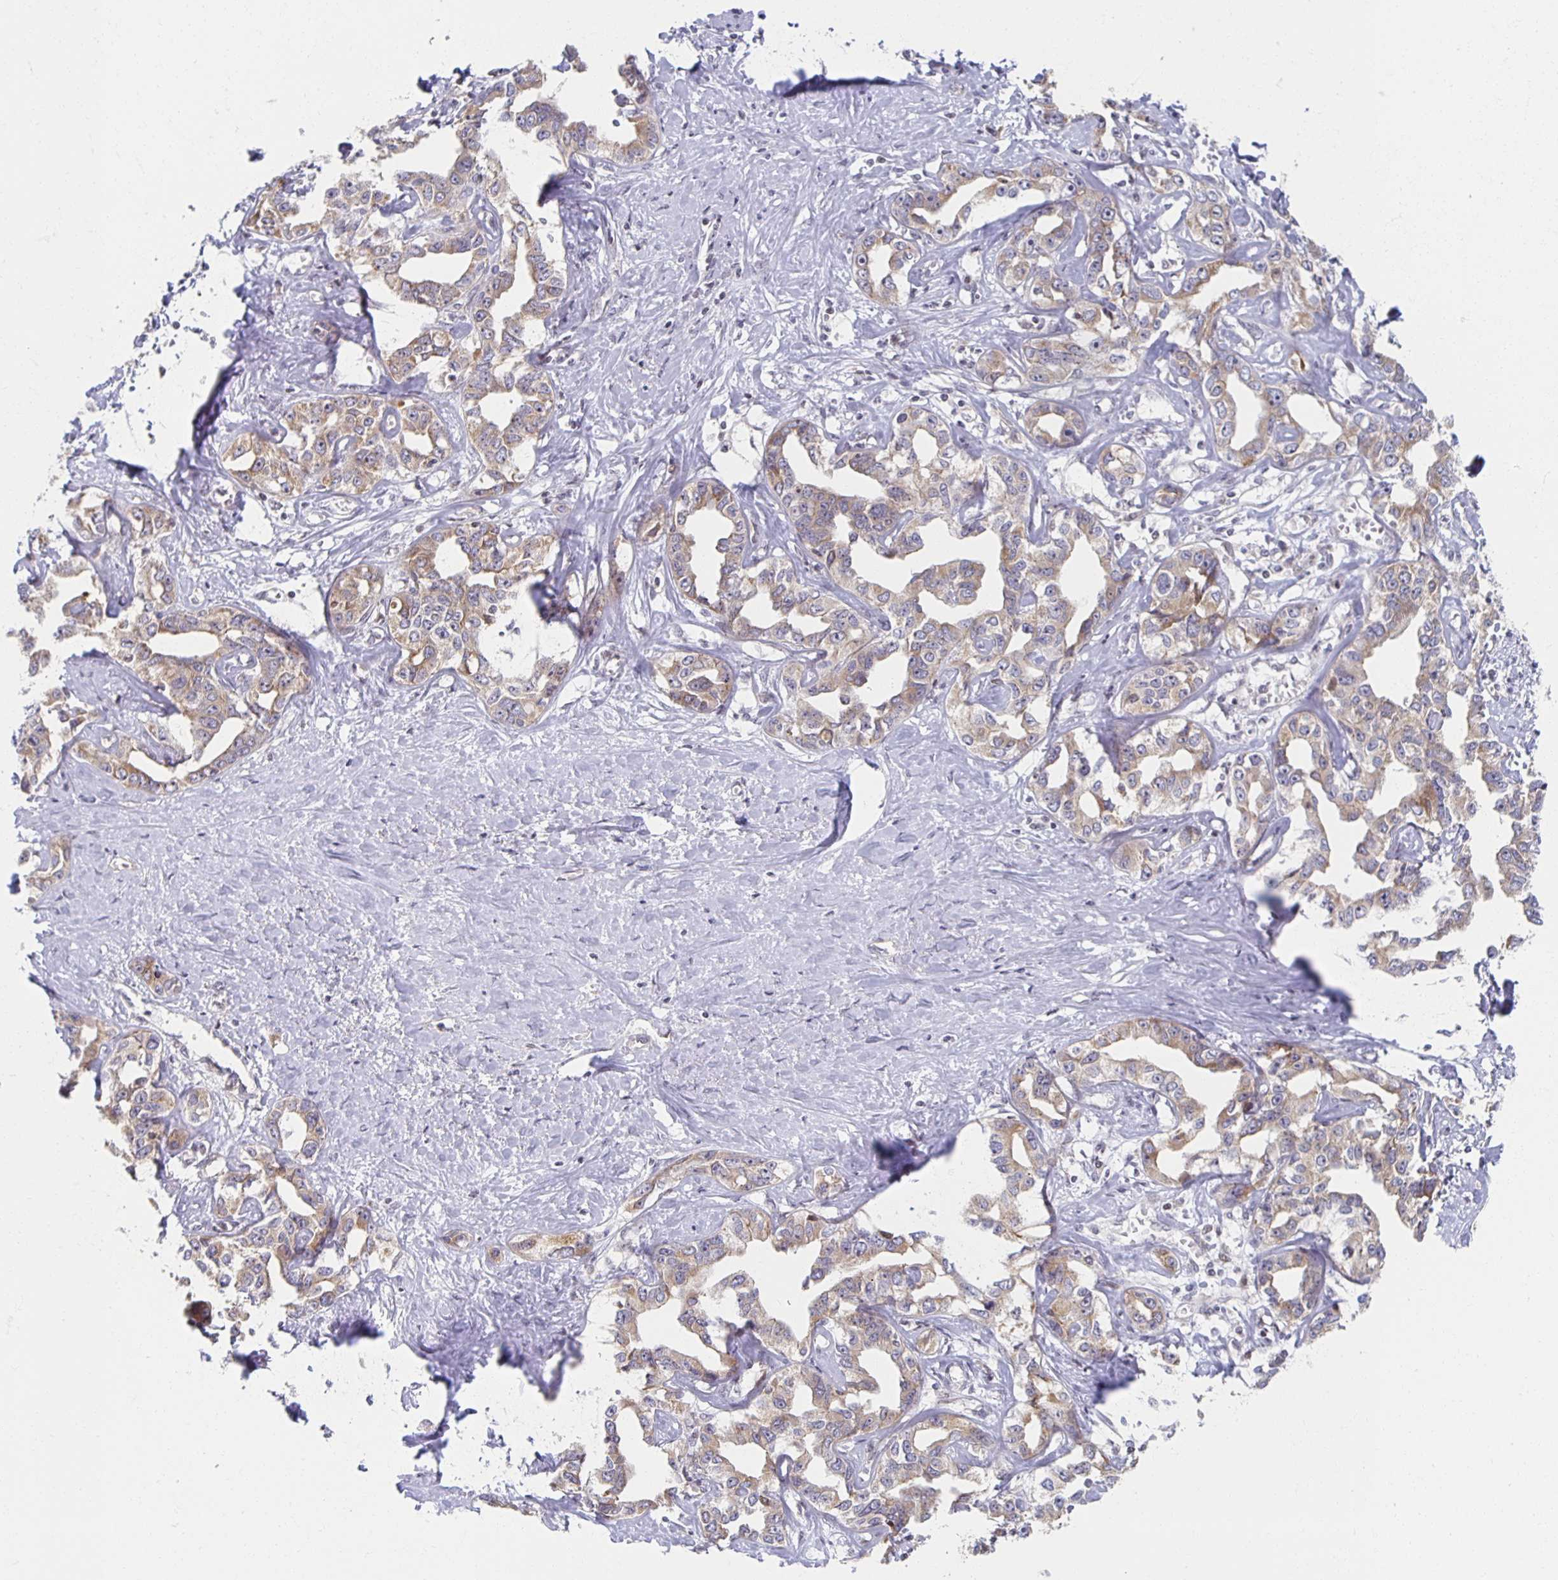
{"staining": {"intensity": "moderate", "quantity": ">75%", "location": "cytoplasmic/membranous"}, "tissue": "liver cancer", "cell_type": "Tumor cells", "image_type": "cancer", "snomed": [{"axis": "morphology", "description": "Cholangiocarcinoma"}, {"axis": "topography", "description": "Liver"}], "caption": "This is a histology image of immunohistochemistry staining of liver cancer (cholangiocarcinoma), which shows moderate positivity in the cytoplasmic/membranous of tumor cells.", "gene": "HCFC1R1", "patient": {"sex": "male", "age": 59}}